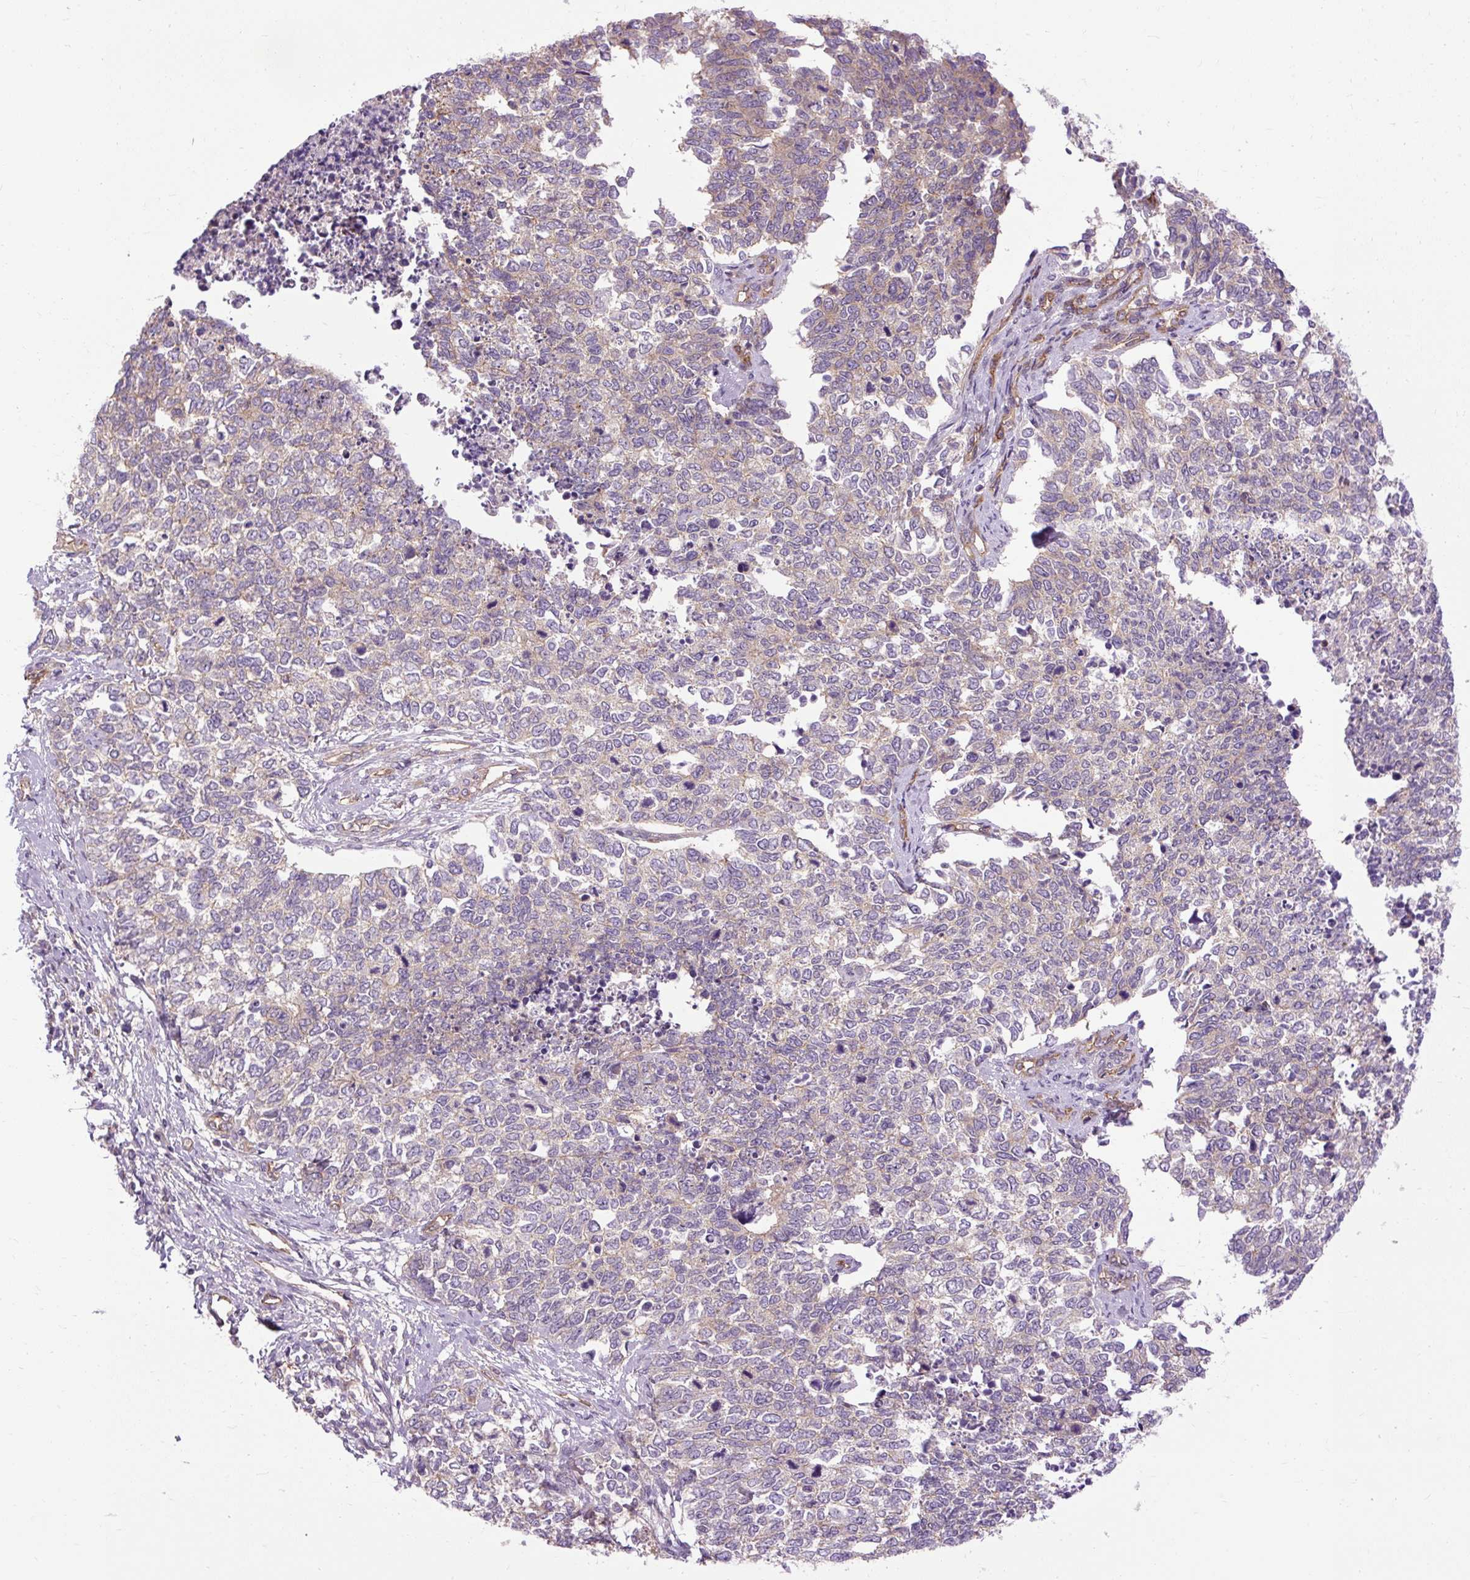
{"staining": {"intensity": "negative", "quantity": "none", "location": "none"}, "tissue": "cervical cancer", "cell_type": "Tumor cells", "image_type": "cancer", "snomed": [{"axis": "morphology", "description": "Squamous cell carcinoma, NOS"}, {"axis": "topography", "description": "Cervix"}], "caption": "Immunohistochemistry image of human cervical cancer stained for a protein (brown), which reveals no expression in tumor cells.", "gene": "CCDC93", "patient": {"sex": "female", "age": 63}}